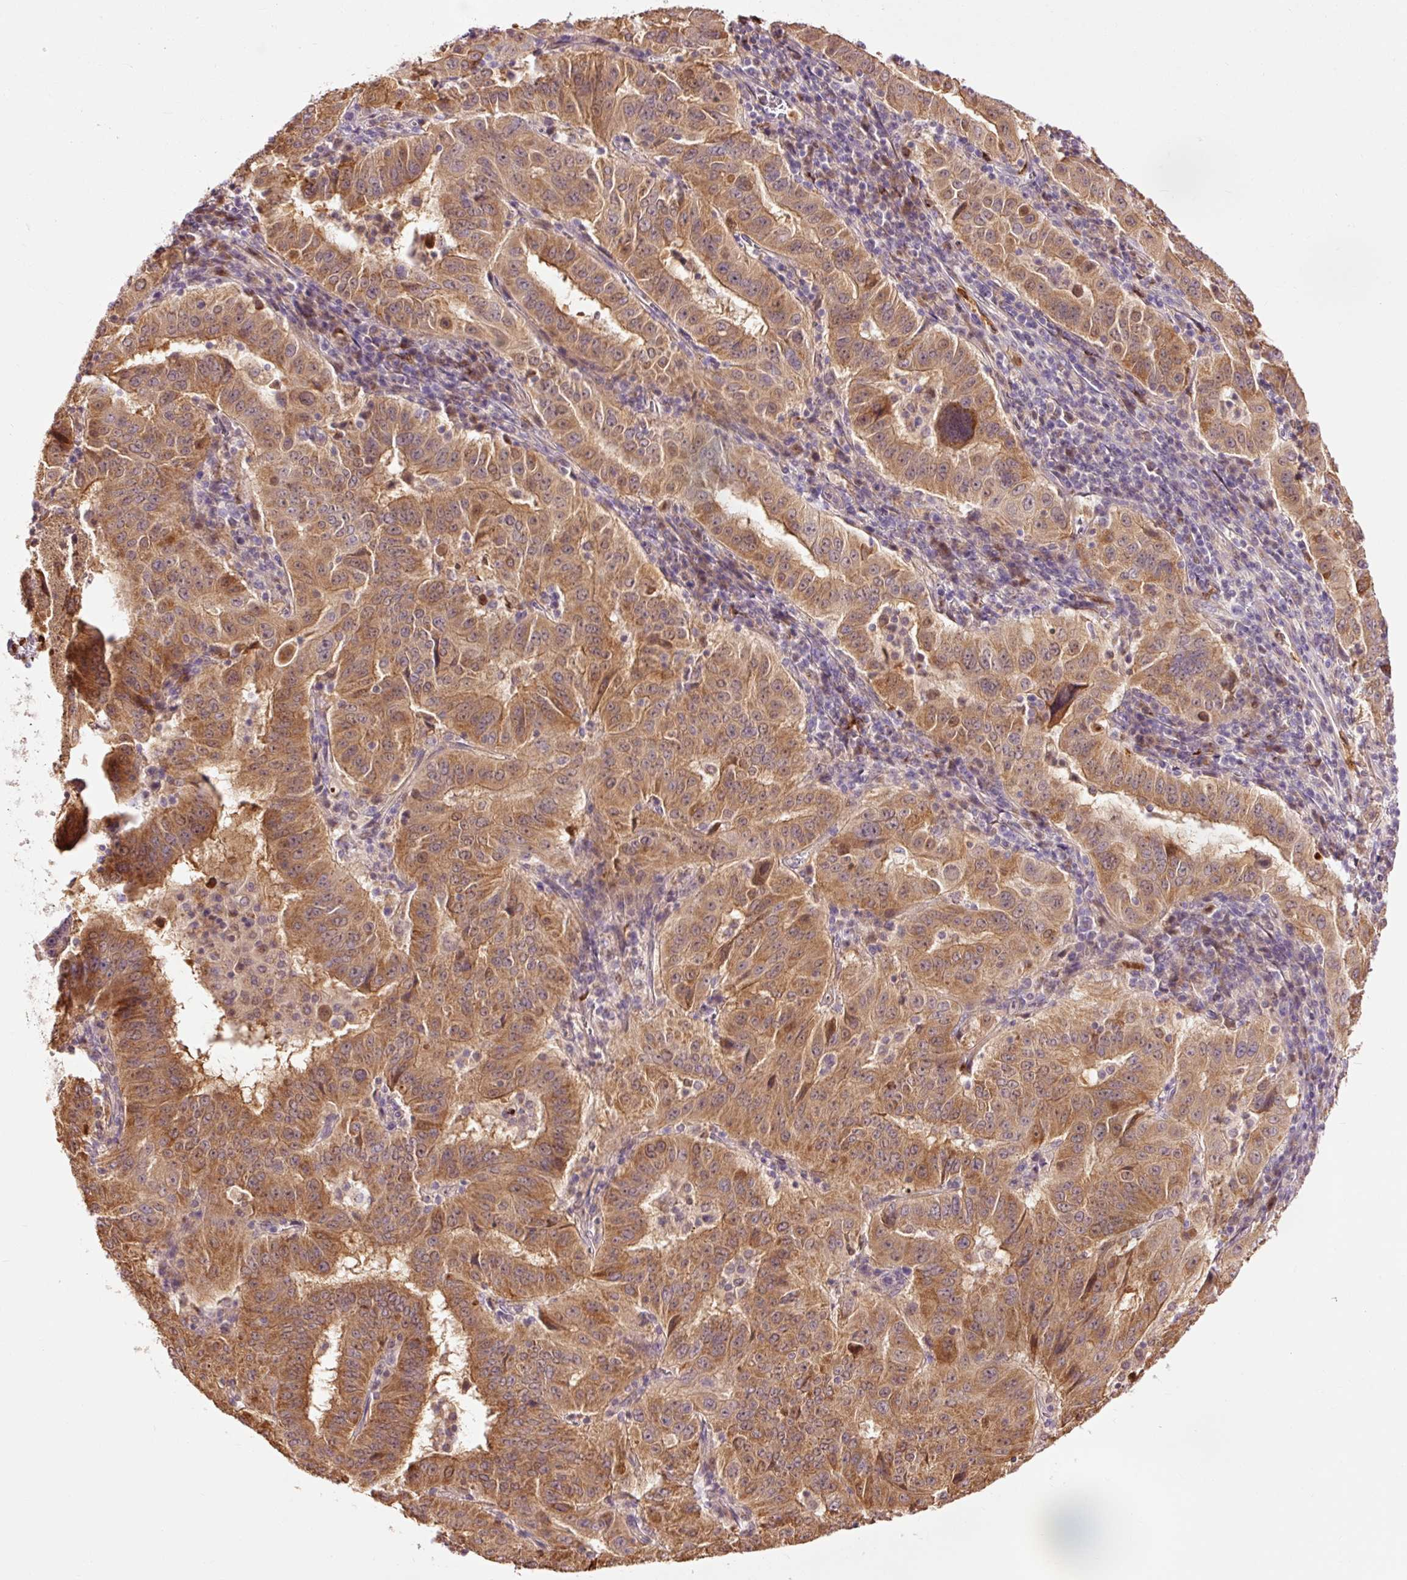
{"staining": {"intensity": "moderate", "quantity": ">75%", "location": "cytoplasmic/membranous"}, "tissue": "pancreatic cancer", "cell_type": "Tumor cells", "image_type": "cancer", "snomed": [{"axis": "morphology", "description": "Adenocarcinoma, NOS"}, {"axis": "topography", "description": "Pancreas"}], "caption": "Pancreatic cancer (adenocarcinoma) stained for a protein (brown) shows moderate cytoplasmic/membranous positive positivity in about >75% of tumor cells.", "gene": "PRDX5", "patient": {"sex": "male", "age": 63}}